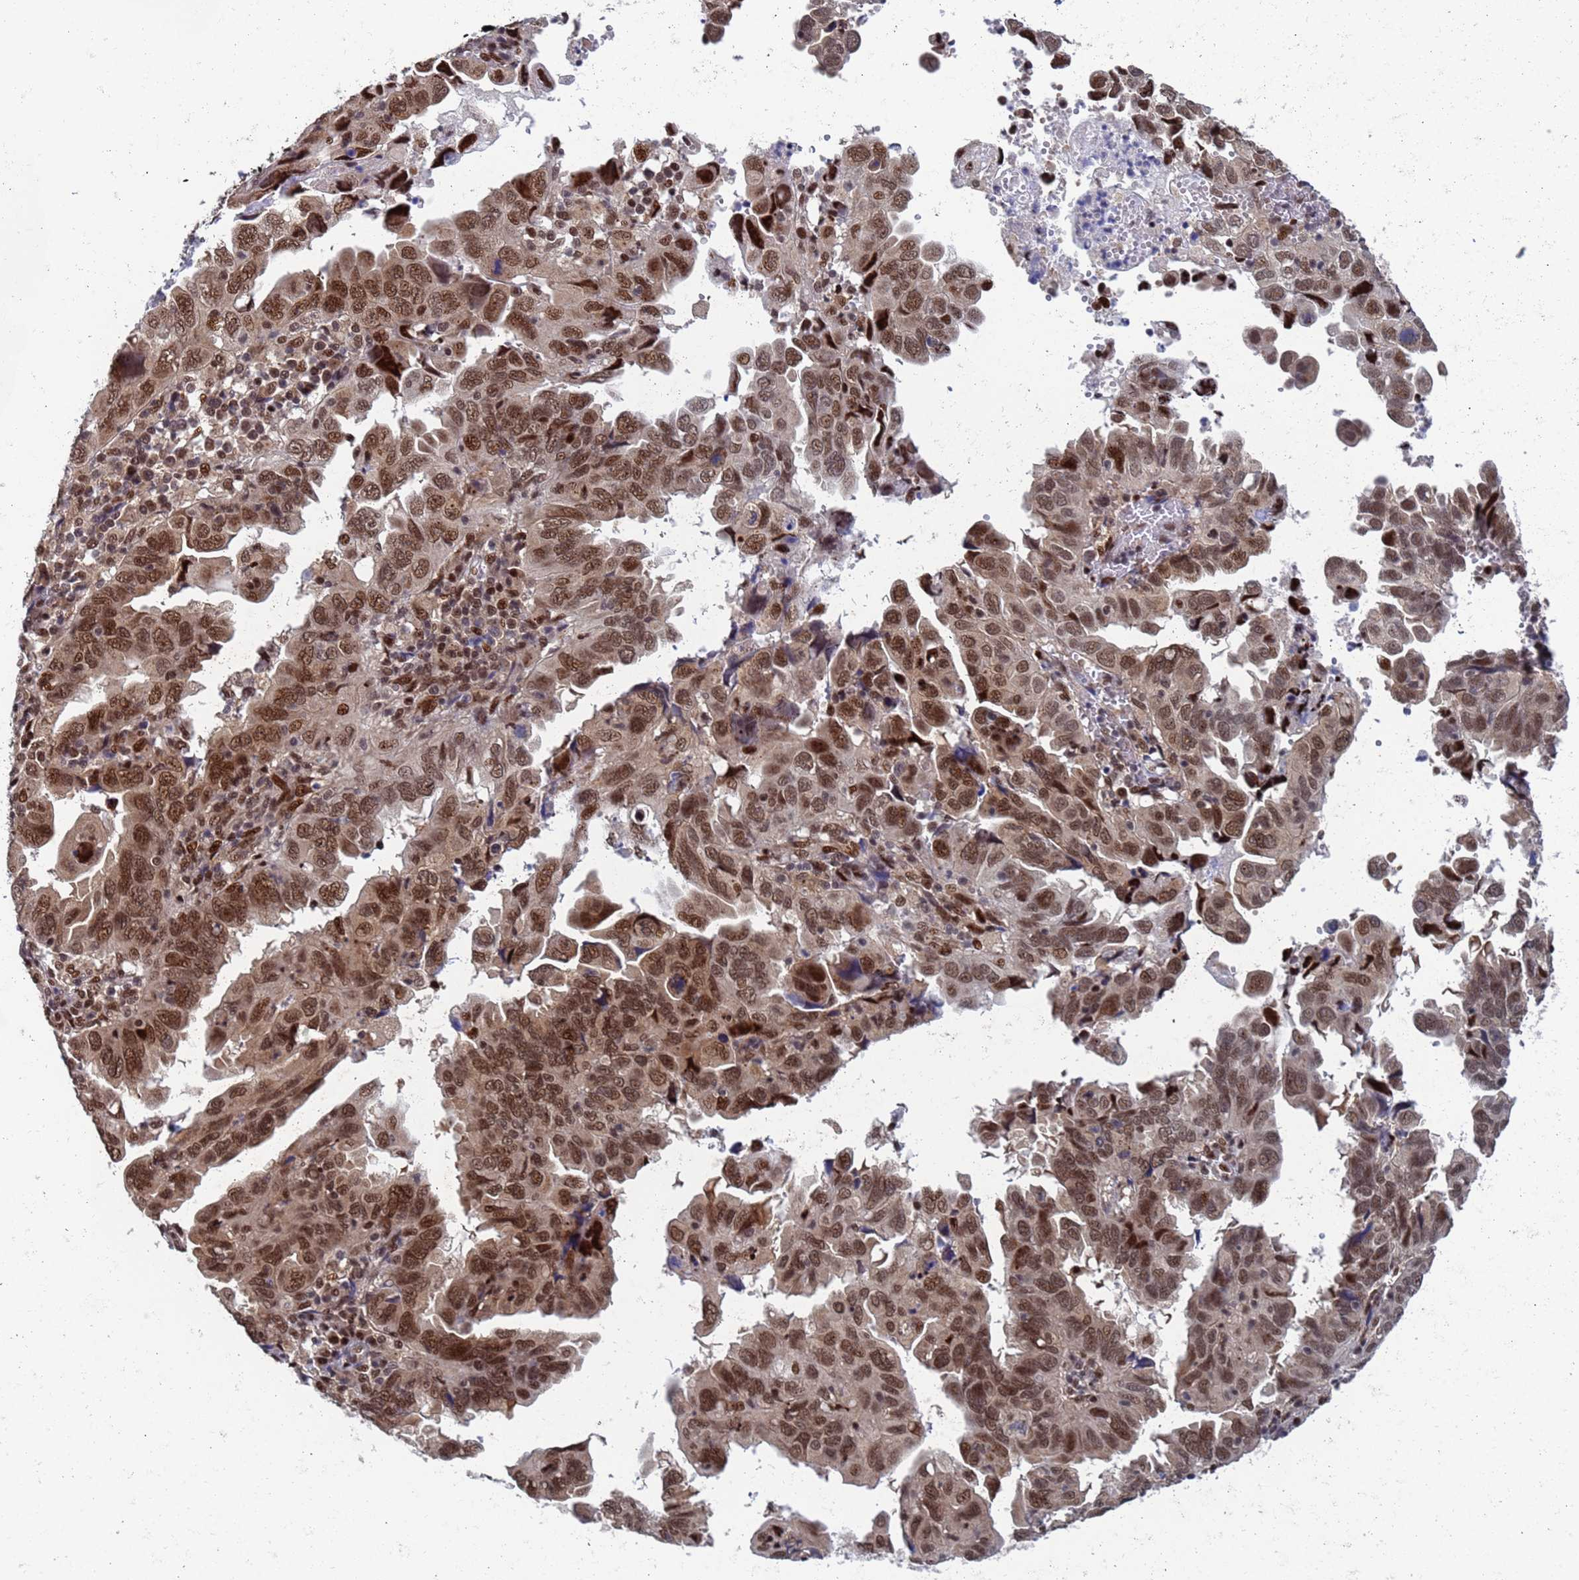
{"staining": {"intensity": "strong", "quantity": ">75%", "location": "nuclear"}, "tissue": "endometrial cancer", "cell_type": "Tumor cells", "image_type": "cancer", "snomed": [{"axis": "morphology", "description": "Adenocarcinoma, NOS"}, {"axis": "topography", "description": "Uterus"}], "caption": "DAB (3,3'-diaminobenzidine) immunohistochemical staining of endometrial cancer demonstrates strong nuclear protein staining in about >75% of tumor cells.", "gene": "AP5Z1", "patient": {"sex": "female", "age": 77}}